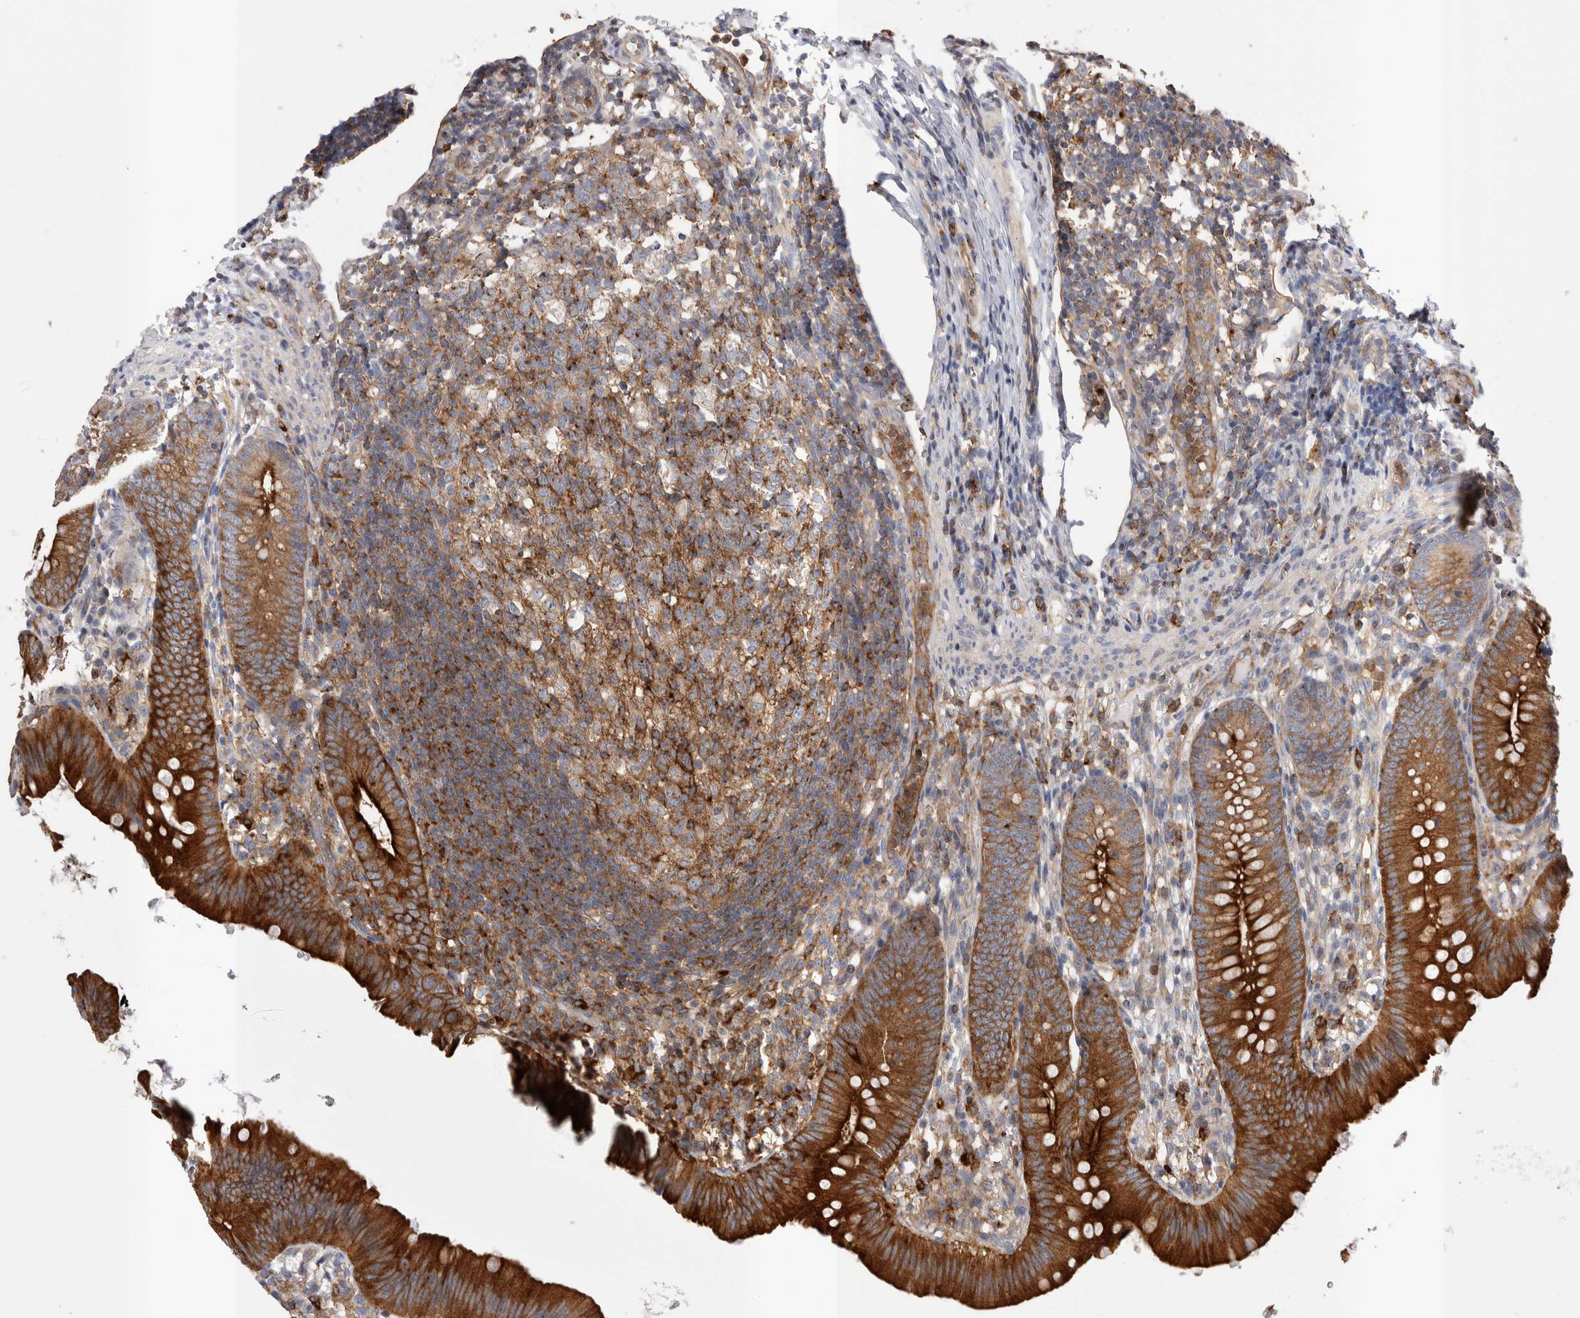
{"staining": {"intensity": "strong", "quantity": ">75%", "location": "cytoplasmic/membranous"}, "tissue": "appendix", "cell_type": "Glandular cells", "image_type": "normal", "snomed": [{"axis": "morphology", "description": "Normal tissue, NOS"}, {"axis": "topography", "description": "Appendix"}], "caption": "Glandular cells show high levels of strong cytoplasmic/membranous expression in about >75% of cells in unremarkable human appendix.", "gene": "RAB11FIP1", "patient": {"sex": "male", "age": 1}}